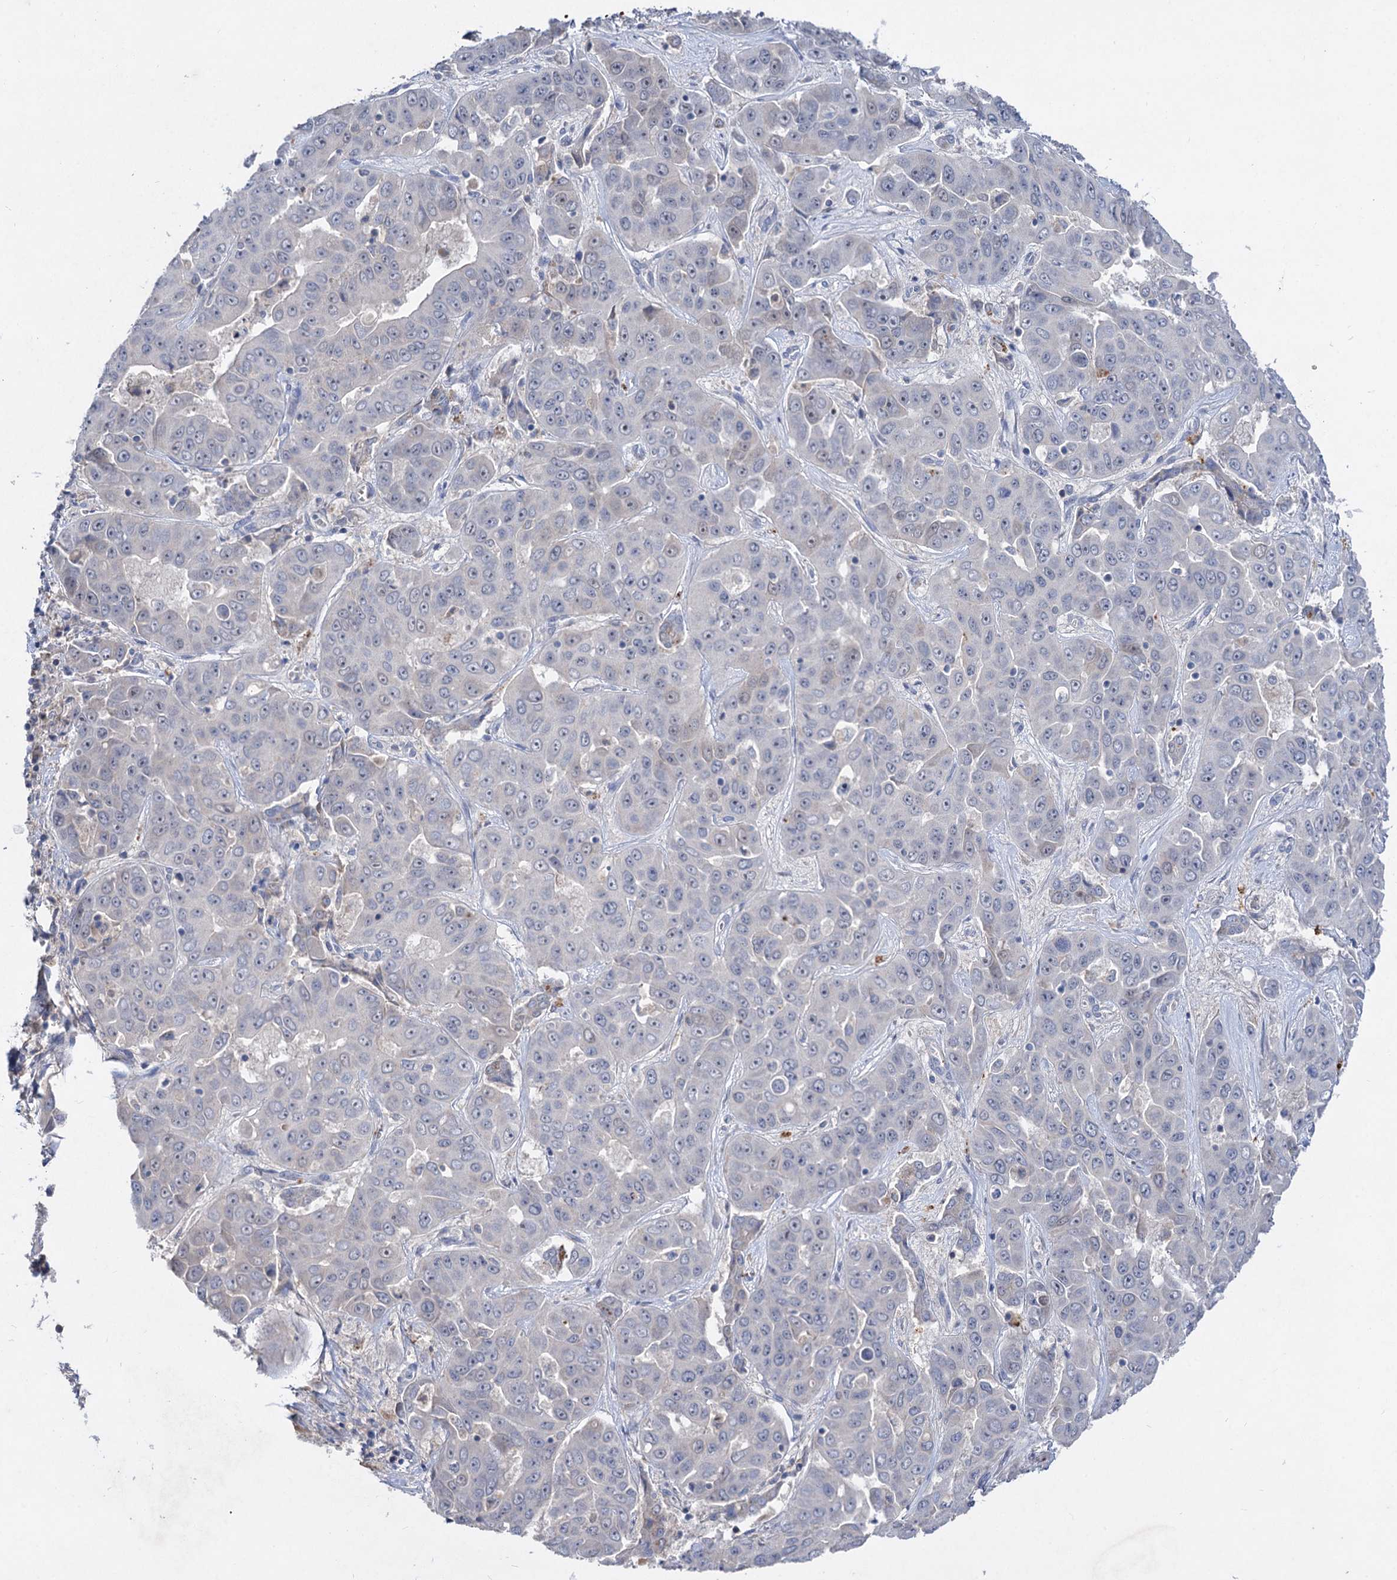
{"staining": {"intensity": "negative", "quantity": "none", "location": "none"}, "tissue": "liver cancer", "cell_type": "Tumor cells", "image_type": "cancer", "snomed": [{"axis": "morphology", "description": "Cholangiocarcinoma"}, {"axis": "topography", "description": "Liver"}], "caption": "Protein analysis of liver cholangiocarcinoma displays no significant positivity in tumor cells.", "gene": "ATP4A", "patient": {"sex": "female", "age": 52}}